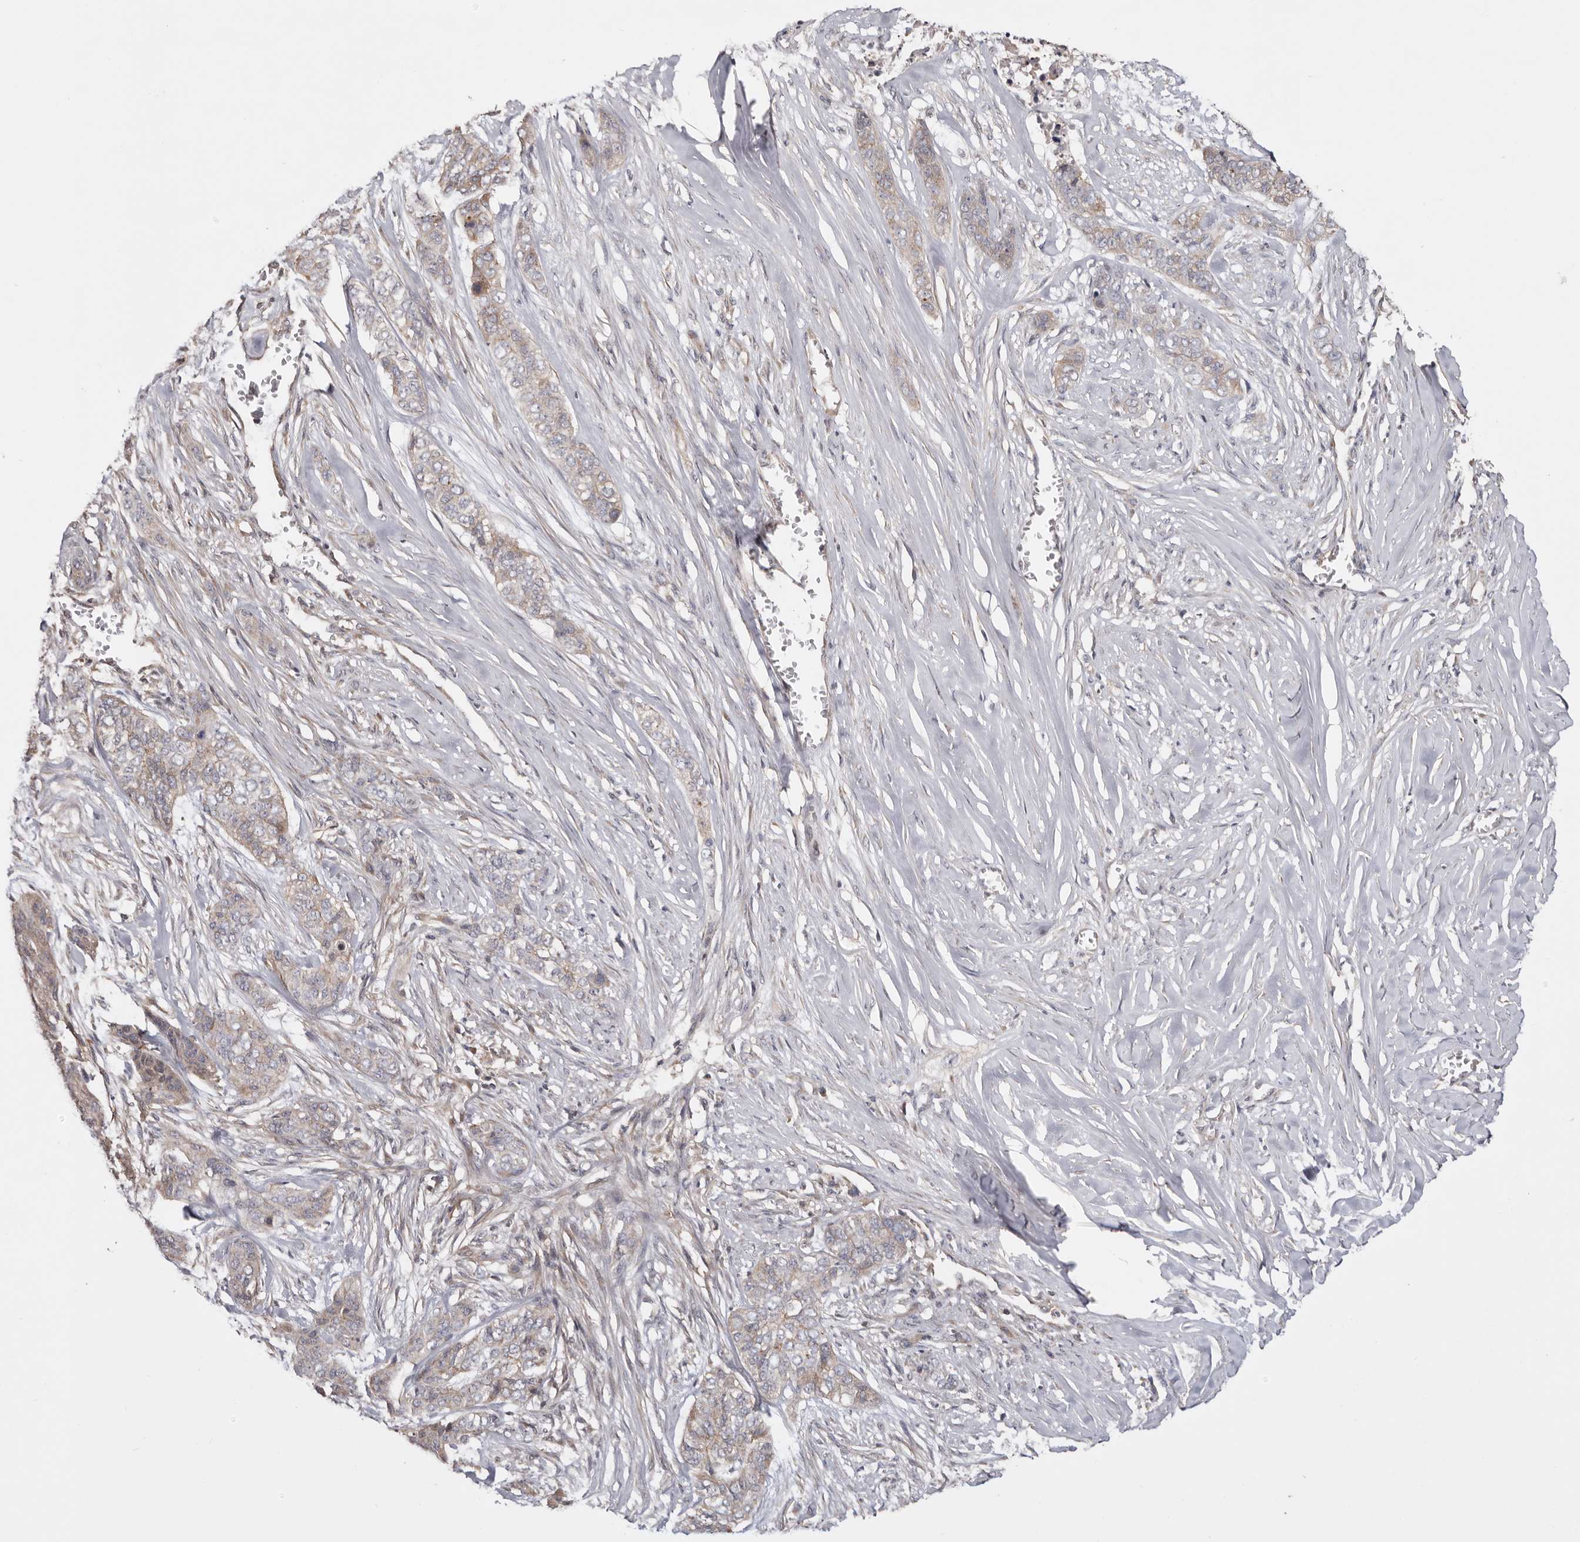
{"staining": {"intensity": "weak", "quantity": "<25%", "location": "cytoplasmic/membranous"}, "tissue": "skin cancer", "cell_type": "Tumor cells", "image_type": "cancer", "snomed": [{"axis": "morphology", "description": "Basal cell carcinoma"}, {"axis": "topography", "description": "Skin"}], "caption": "Tumor cells are negative for brown protein staining in skin basal cell carcinoma.", "gene": "TMUB1", "patient": {"sex": "female", "age": 64}}